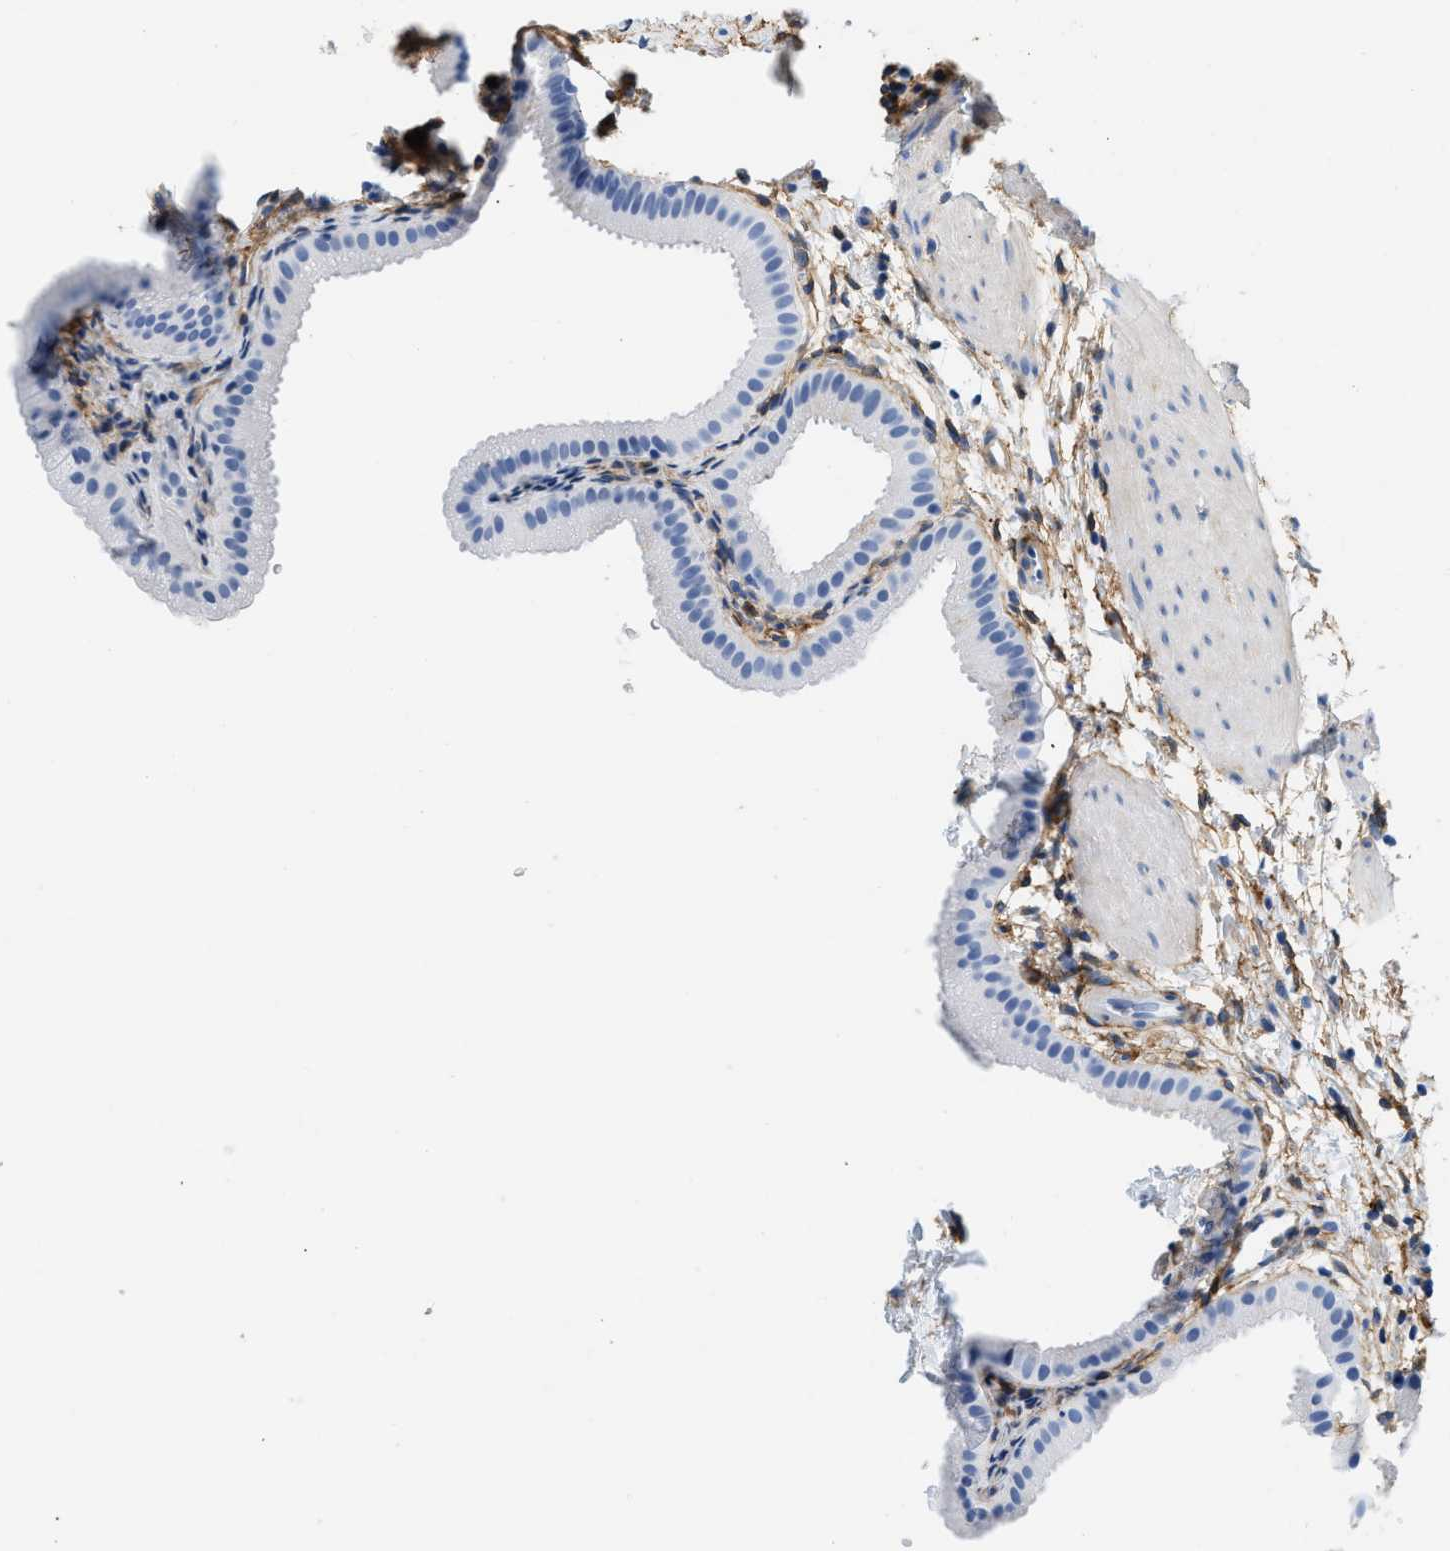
{"staining": {"intensity": "negative", "quantity": "none", "location": "none"}, "tissue": "gallbladder", "cell_type": "Glandular cells", "image_type": "normal", "snomed": [{"axis": "morphology", "description": "Normal tissue, NOS"}, {"axis": "topography", "description": "Gallbladder"}], "caption": "This is an immunohistochemistry photomicrograph of unremarkable human gallbladder. There is no positivity in glandular cells.", "gene": "PDGFRB", "patient": {"sex": "female", "age": 64}}